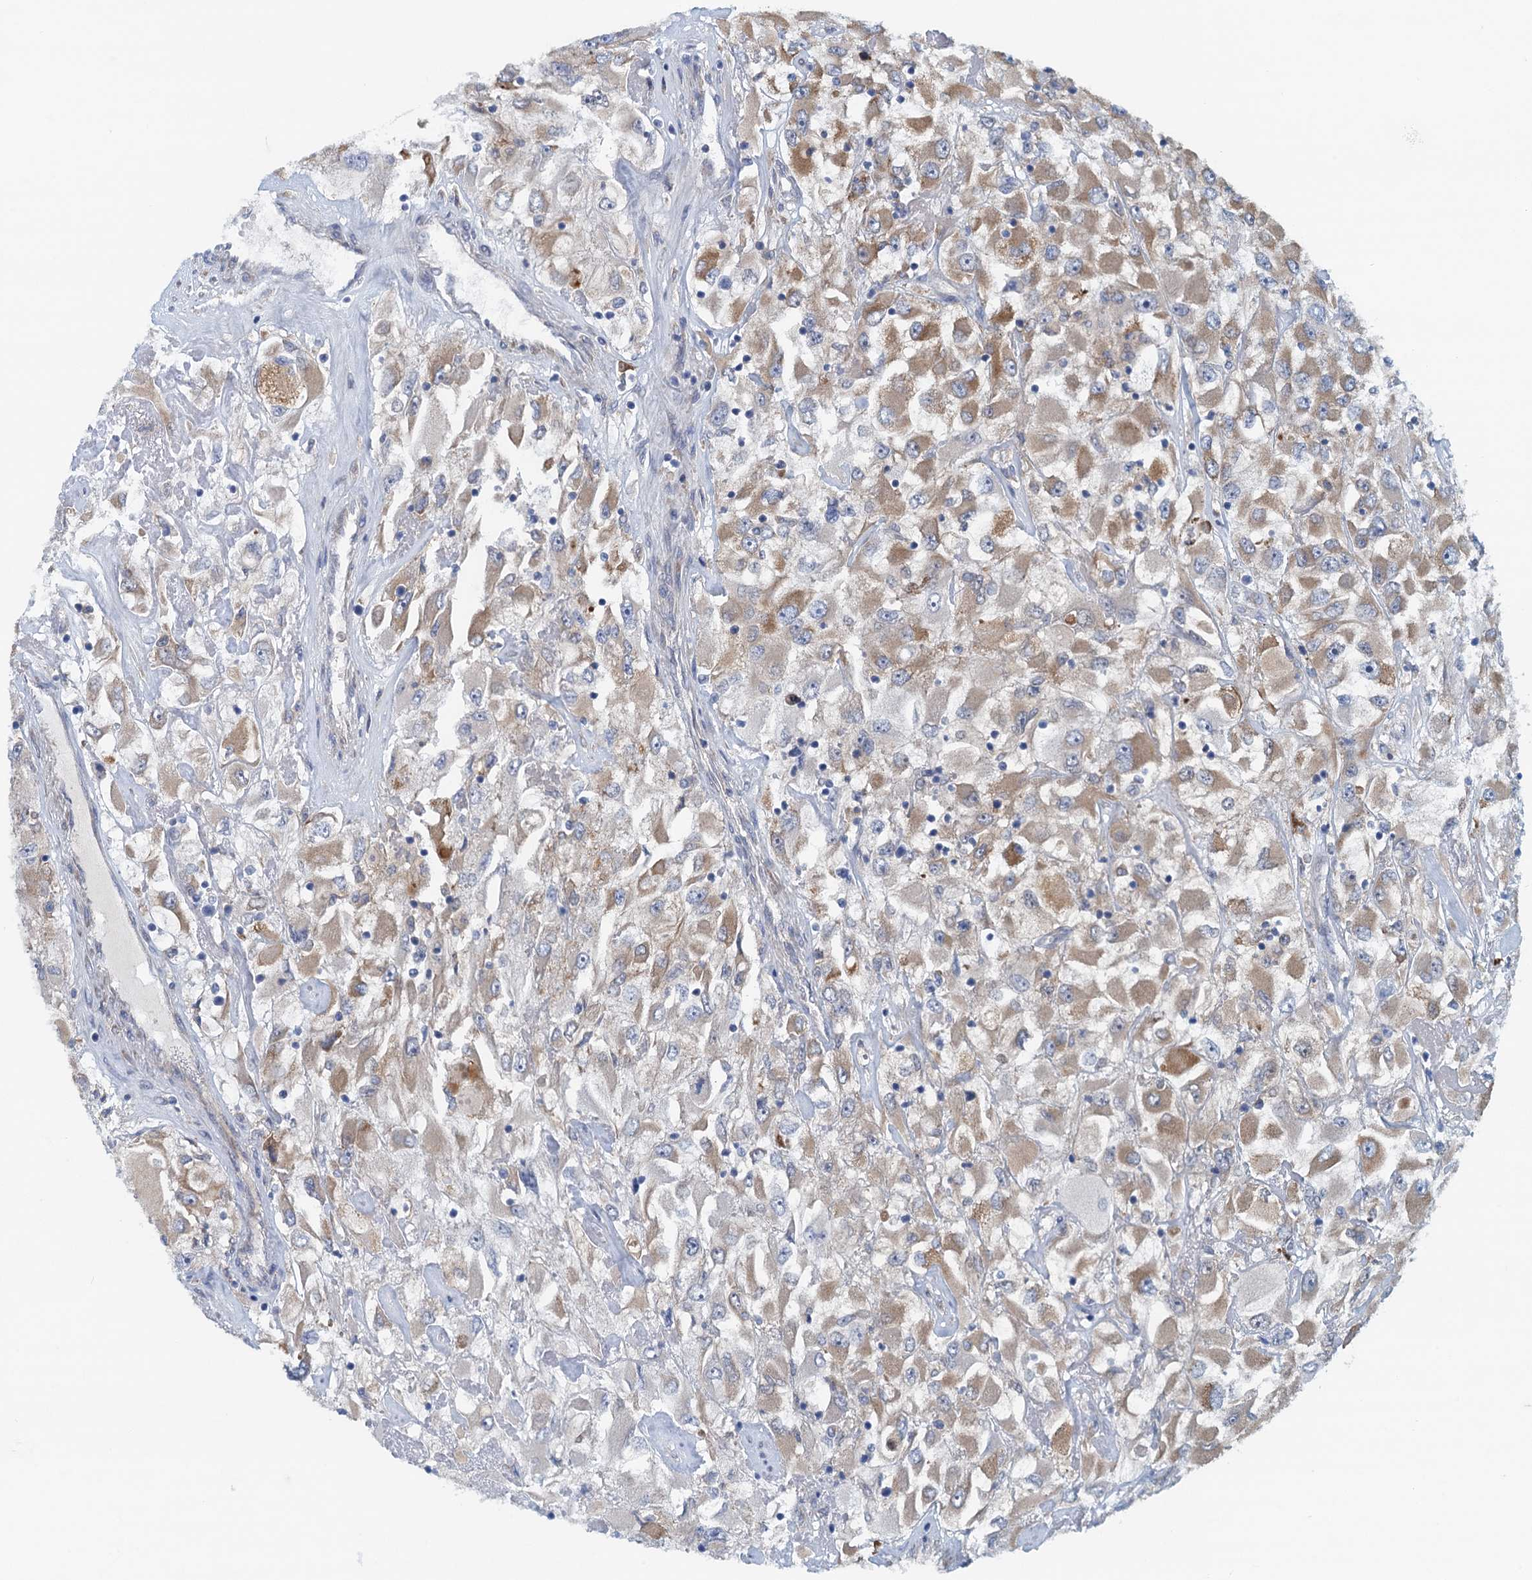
{"staining": {"intensity": "moderate", "quantity": "25%-75%", "location": "cytoplasmic/membranous"}, "tissue": "renal cancer", "cell_type": "Tumor cells", "image_type": "cancer", "snomed": [{"axis": "morphology", "description": "Adenocarcinoma, NOS"}, {"axis": "topography", "description": "Kidney"}], "caption": "Brown immunohistochemical staining in human renal adenocarcinoma shows moderate cytoplasmic/membranous positivity in approximately 25%-75% of tumor cells.", "gene": "MYDGF", "patient": {"sex": "female", "age": 52}}